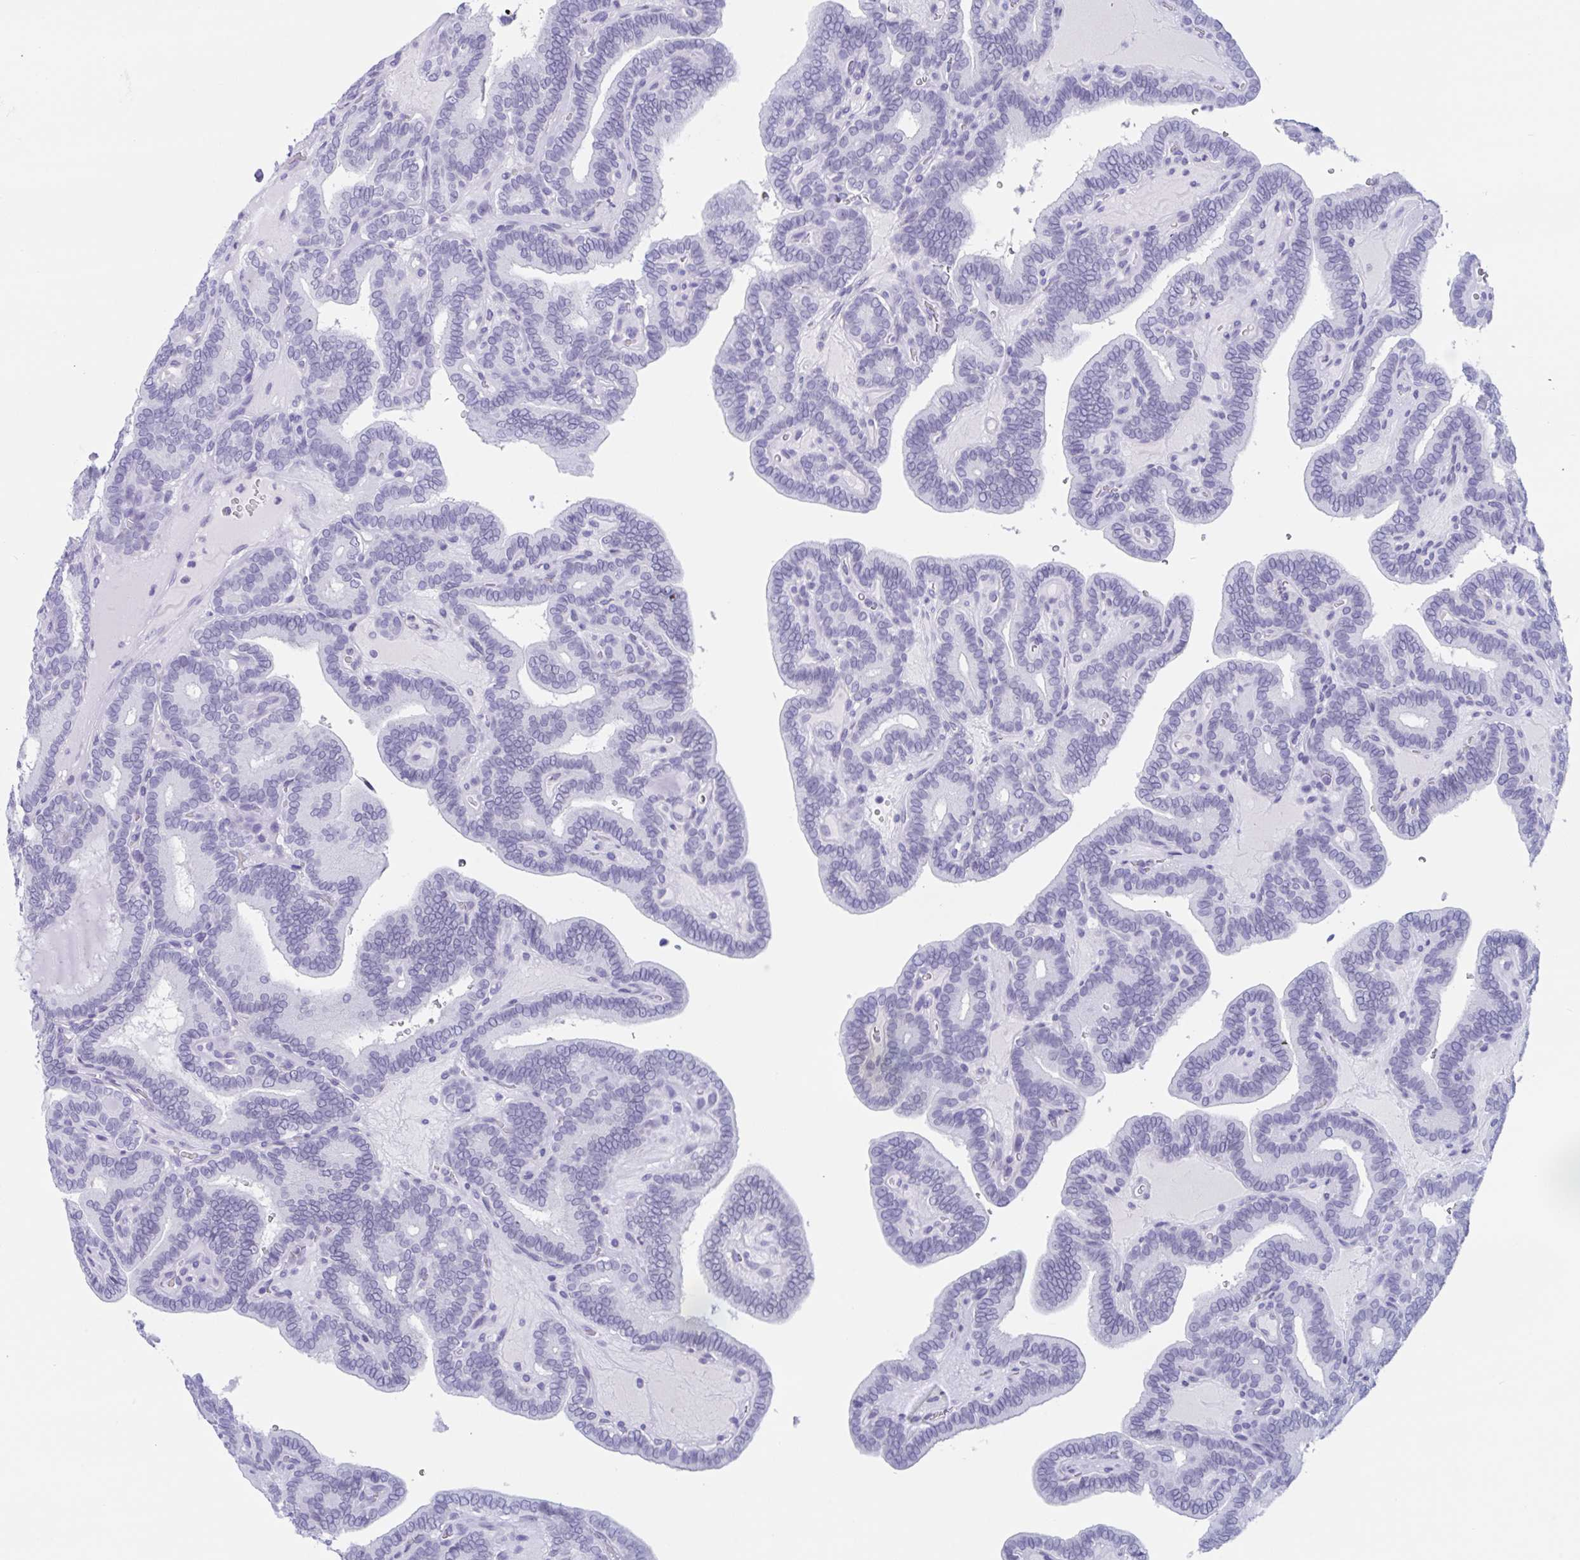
{"staining": {"intensity": "negative", "quantity": "none", "location": "none"}, "tissue": "thyroid cancer", "cell_type": "Tumor cells", "image_type": "cancer", "snomed": [{"axis": "morphology", "description": "Papillary adenocarcinoma, NOS"}, {"axis": "topography", "description": "Thyroid gland"}], "caption": "High power microscopy photomicrograph of an immunohistochemistry (IHC) micrograph of thyroid papillary adenocarcinoma, revealing no significant expression in tumor cells.", "gene": "CDX4", "patient": {"sex": "female", "age": 21}}